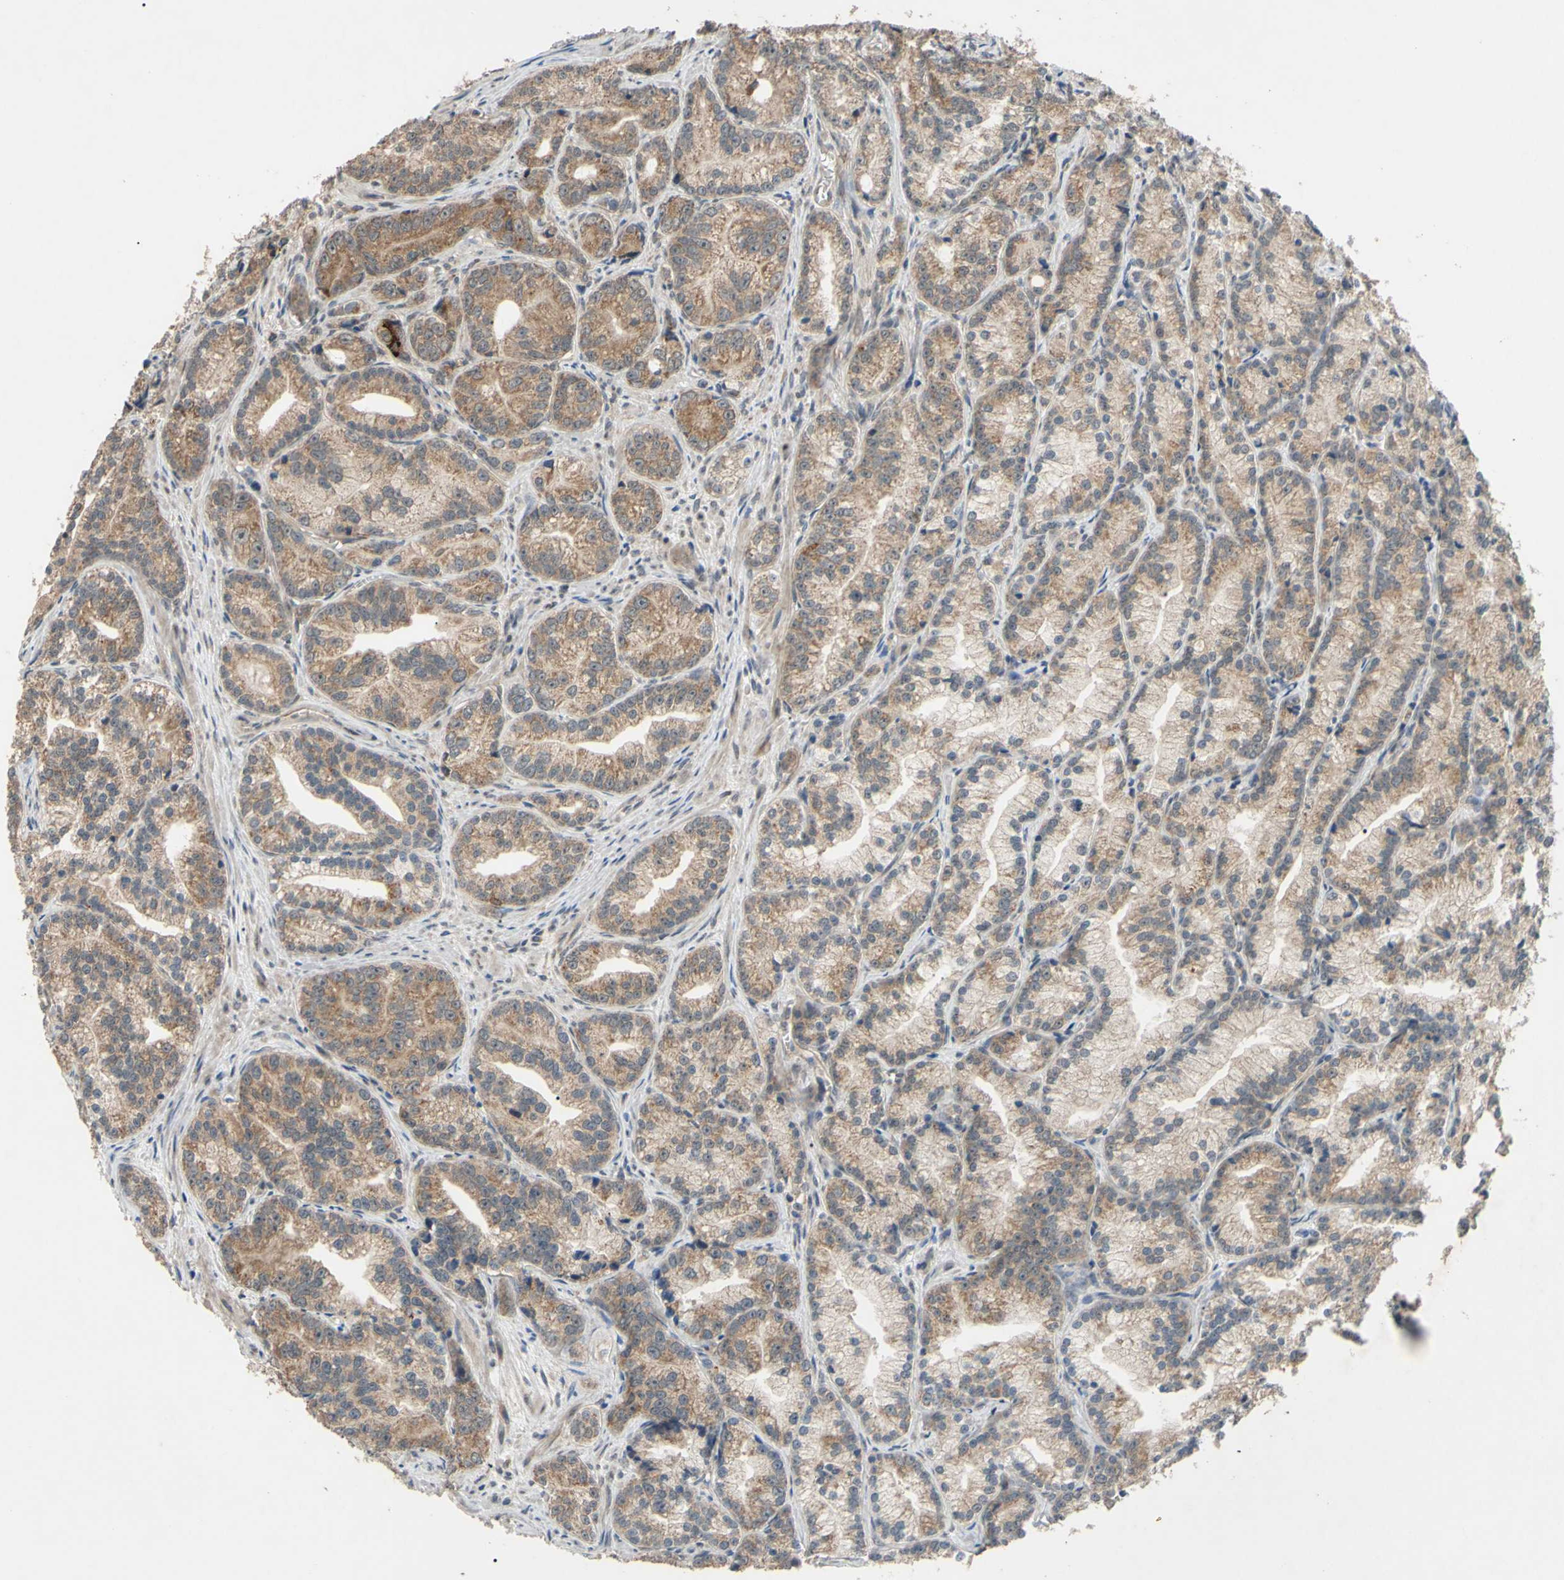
{"staining": {"intensity": "moderate", "quantity": ">75%", "location": "cytoplasmic/membranous"}, "tissue": "prostate cancer", "cell_type": "Tumor cells", "image_type": "cancer", "snomed": [{"axis": "morphology", "description": "Adenocarcinoma, Low grade"}, {"axis": "topography", "description": "Prostate"}], "caption": "Protein staining of low-grade adenocarcinoma (prostate) tissue exhibits moderate cytoplasmic/membranous expression in about >75% of tumor cells.", "gene": "CD164", "patient": {"sex": "male", "age": 89}}